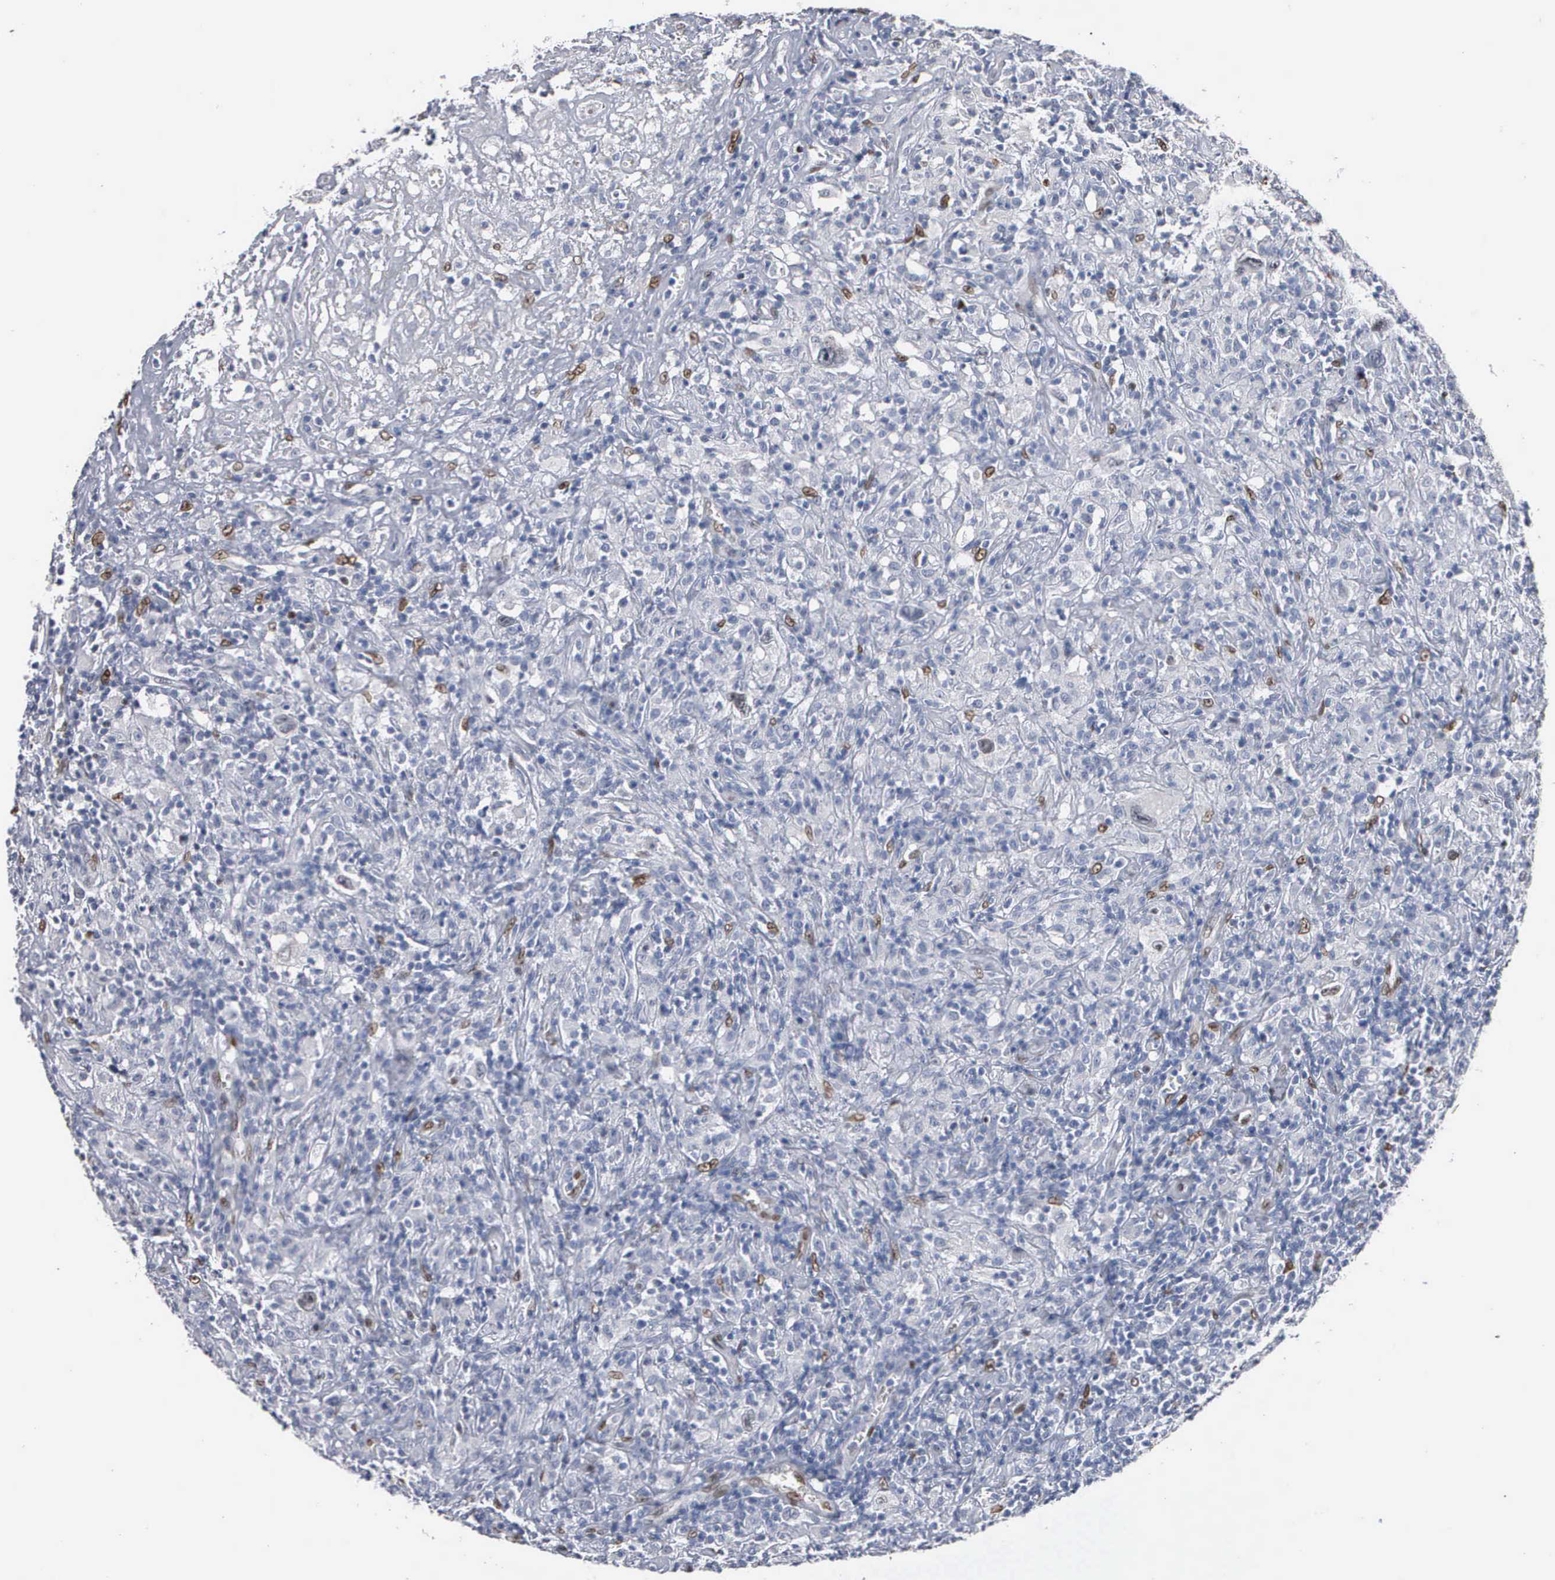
{"staining": {"intensity": "negative", "quantity": "none", "location": "none"}, "tissue": "lymphoma", "cell_type": "Tumor cells", "image_type": "cancer", "snomed": [{"axis": "morphology", "description": "Hodgkin's disease, NOS"}, {"axis": "topography", "description": "Lymph node"}], "caption": "The image demonstrates no staining of tumor cells in Hodgkin's disease.", "gene": "FGF2", "patient": {"sex": "male", "age": 46}}